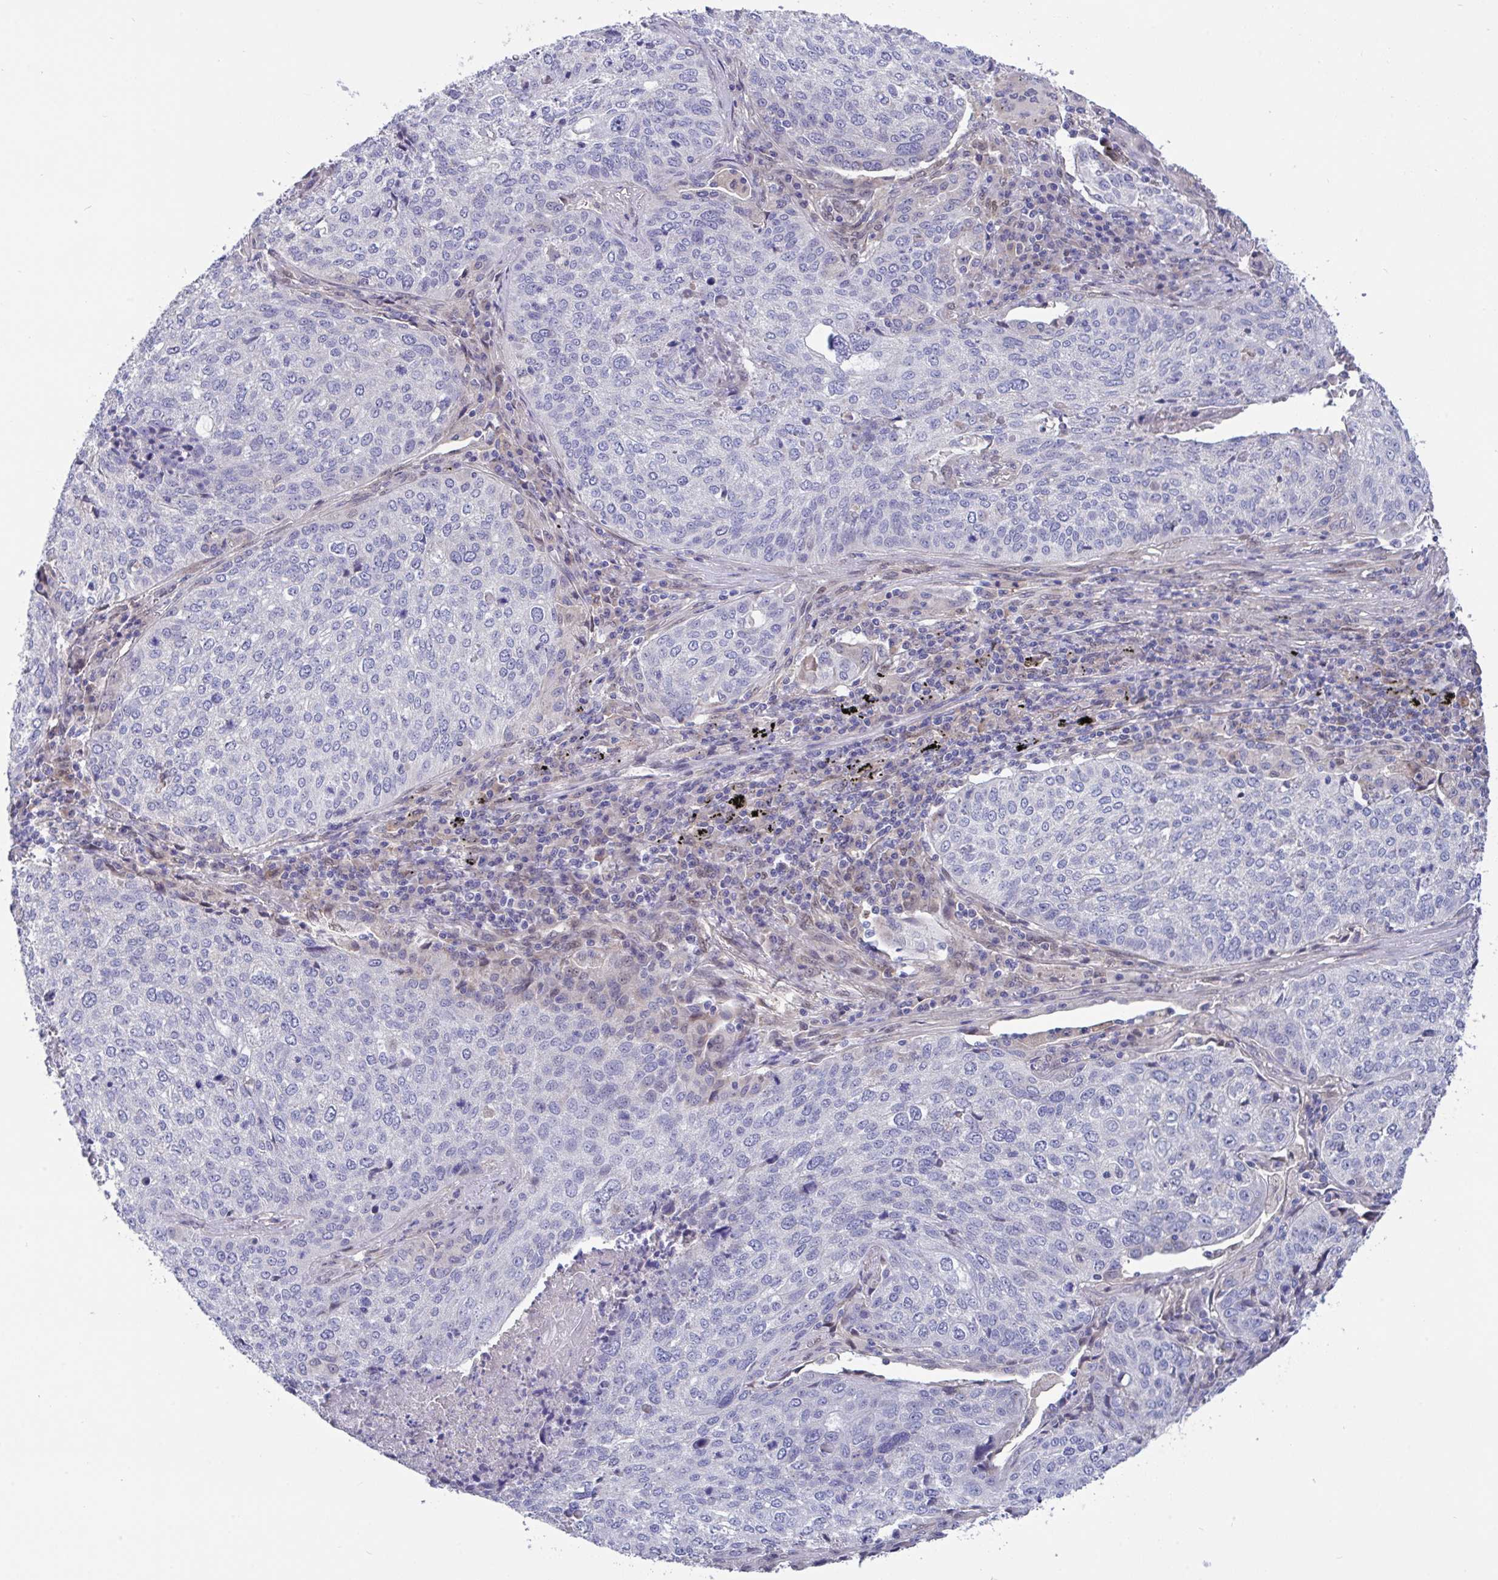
{"staining": {"intensity": "negative", "quantity": "none", "location": "none"}, "tissue": "lung cancer", "cell_type": "Tumor cells", "image_type": "cancer", "snomed": [{"axis": "morphology", "description": "Squamous cell carcinoma, NOS"}, {"axis": "topography", "description": "Lung"}], "caption": "Micrograph shows no protein positivity in tumor cells of lung cancer (squamous cell carcinoma) tissue.", "gene": "L3HYPDH", "patient": {"sex": "male", "age": 63}}